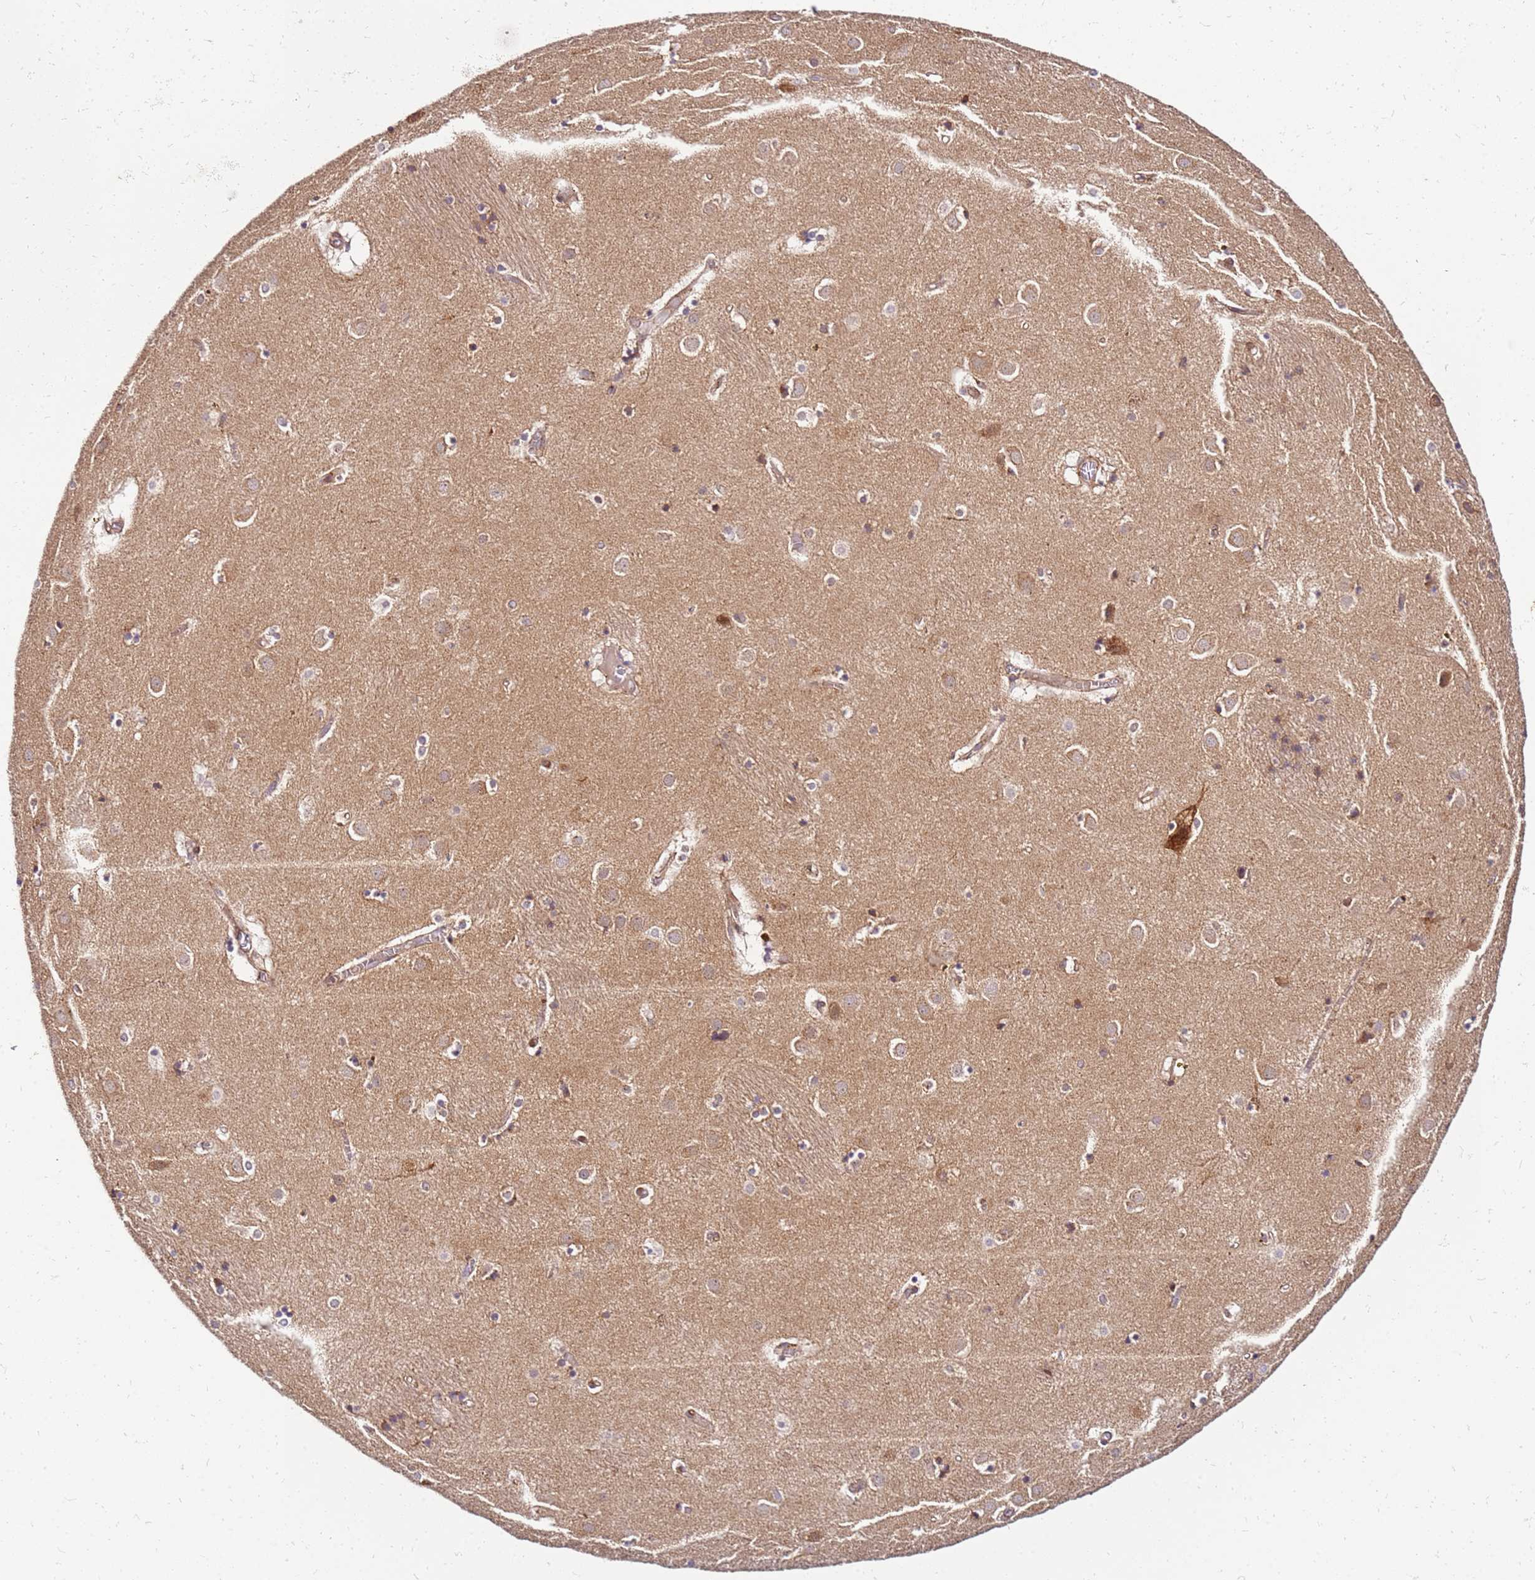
{"staining": {"intensity": "negative", "quantity": "none", "location": "none"}, "tissue": "caudate", "cell_type": "Glial cells", "image_type": "normal", "snomed": [{"axis": "morphology", "description": "Normal tissue, NOS"}, {"axis": "topography", "description": "Lateral ventricle wall"}], "caption": "Protein analysis of benign caudate displays no significant expression in glial cells. (Immunohistochemistry (ihc), brightfield microscopy, high magnification).", "gene": "PIH1D1", "patient": {"sex": "male", "age": 70}}